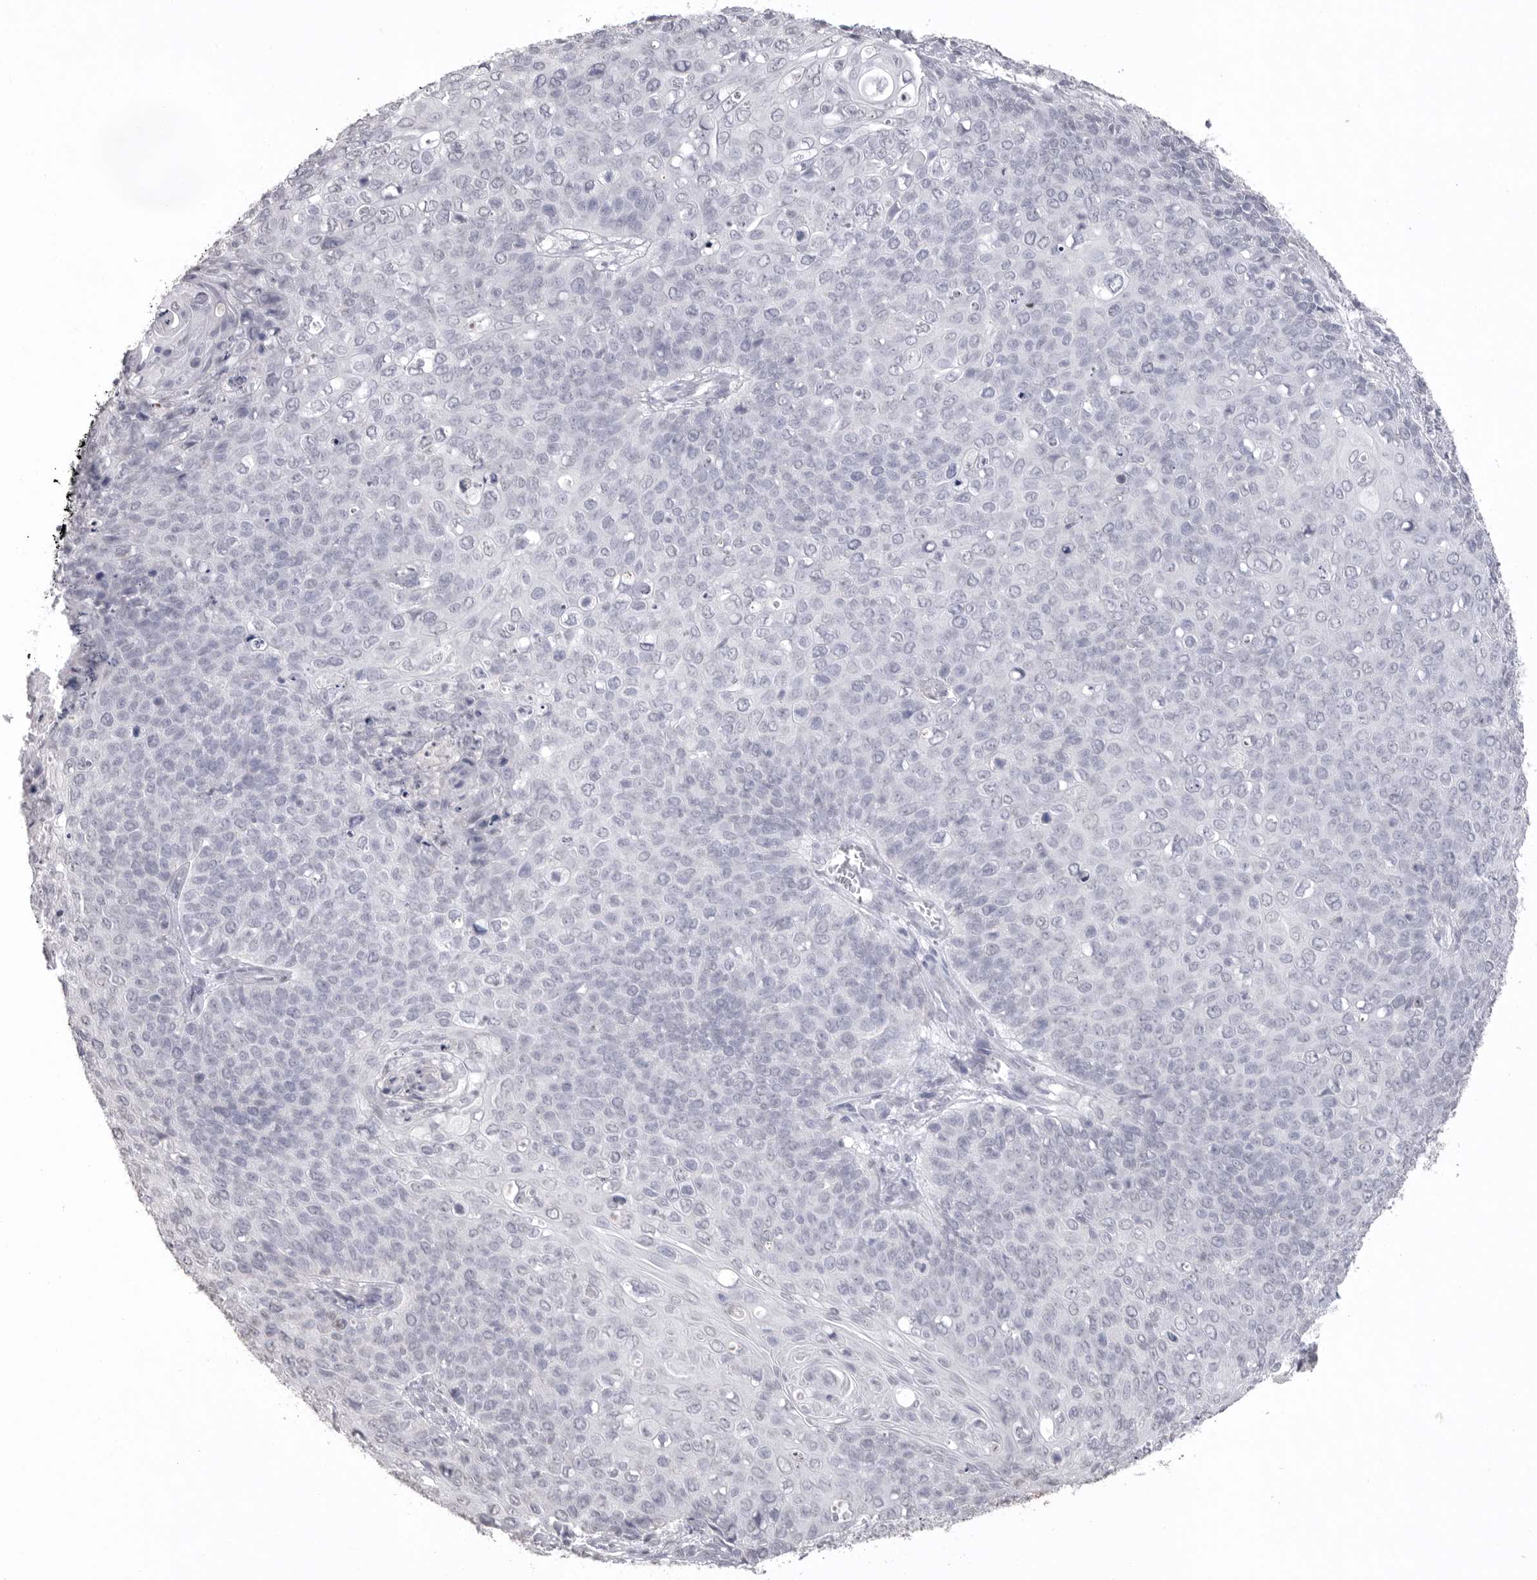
{"staining": {"intensity": "negative", "quantity": "none", "location": "none"}, "tissue": "cervical cancer", "cell_type": "Tumor cells", "image_type": "cancer", "snomed": [{"axis": "morphology", "description": "Squamous cell carcinoma, NOS"}, {"axis": "topography", "description": "Cervix"}], "caption": "Tumor cells are negative for protein expression in human cervical cancer.", "gene": "ICAM5", "patient": {"sex": "female", "age": 39}}